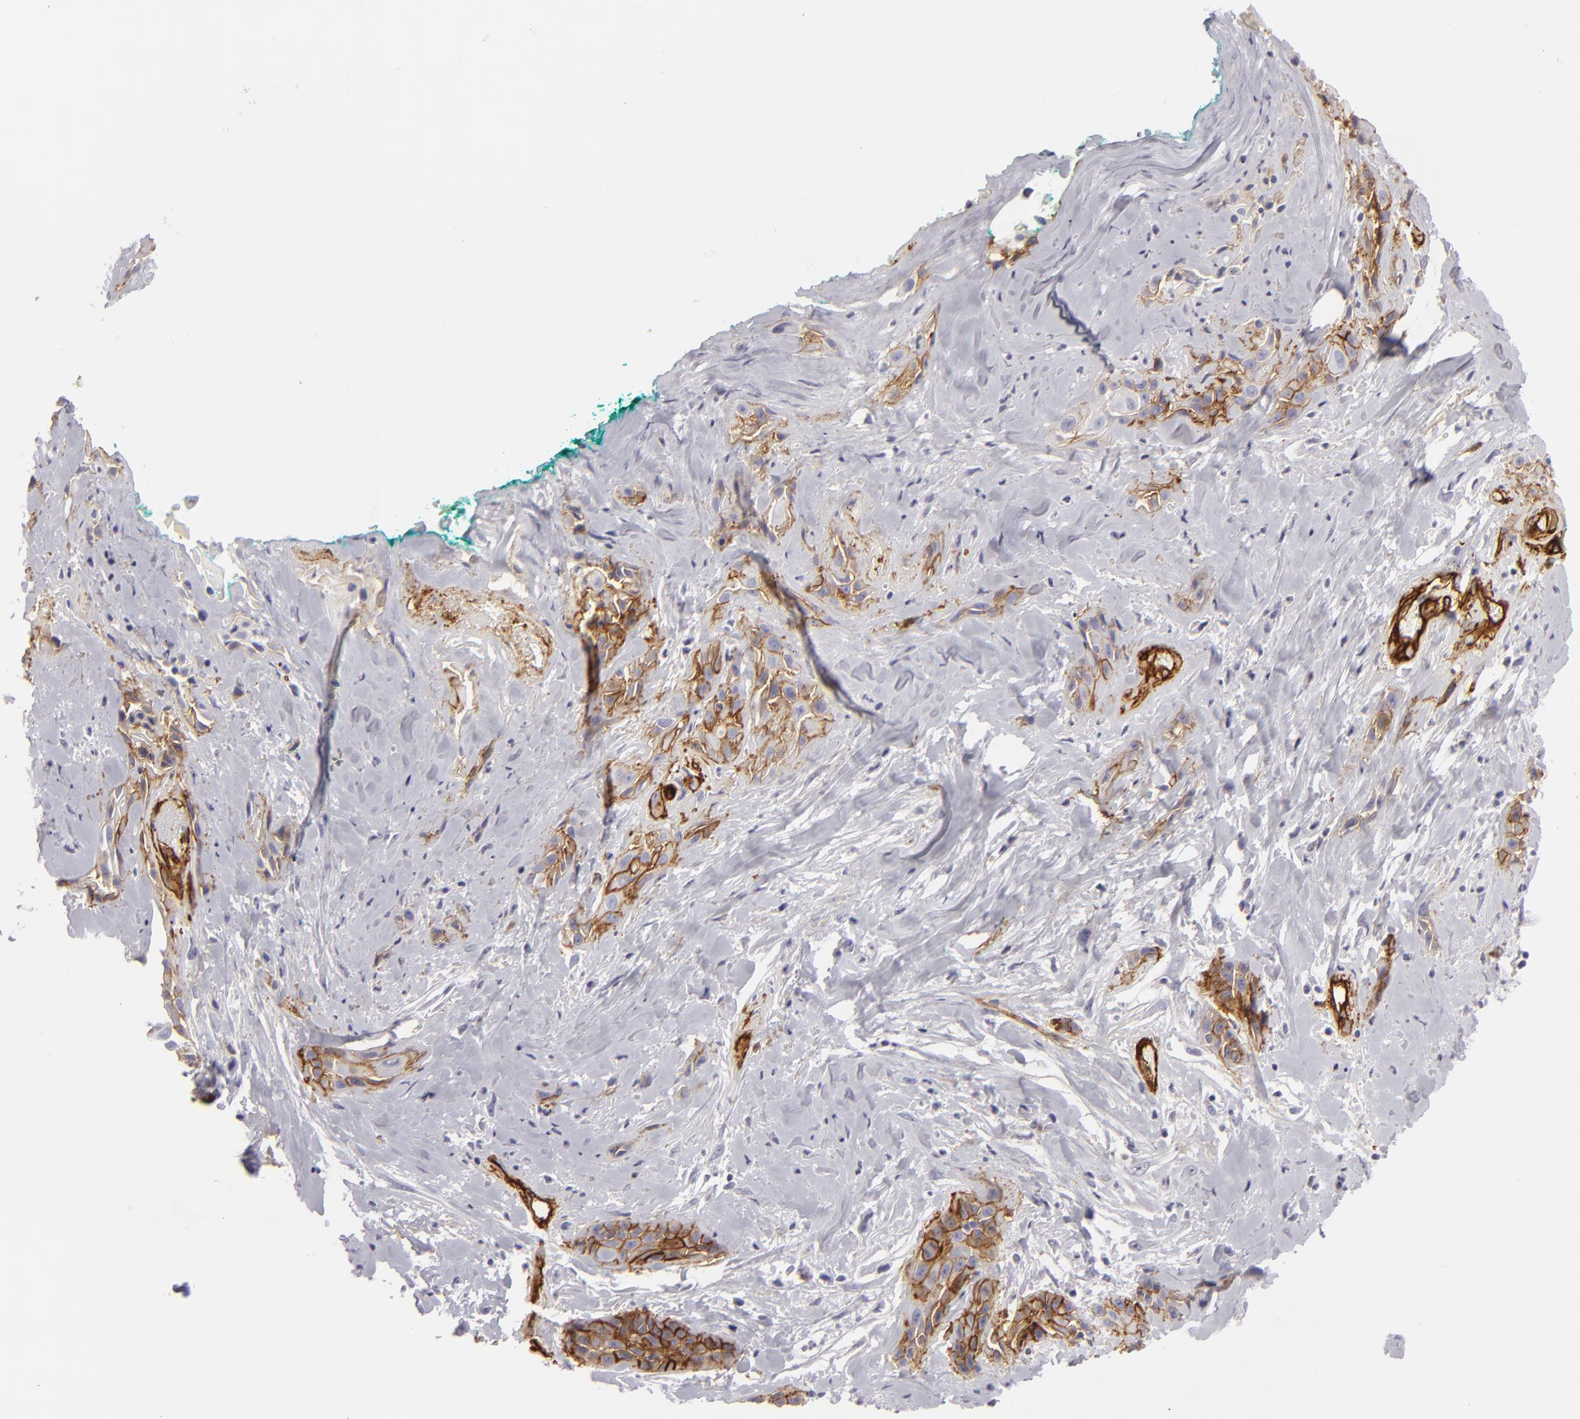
{"staining": {"intensity": "moderate", "quantity": "25%-75%", "location": "cytoplasmic/membranous"}, "tissue": "skin cancer", "cell_type": "Tumor cells", "image_type": "cancer", "snomed": [{"axis": "morphology", "description": "Squamous cell carcinoma, NOS"}, {"axis": "topography", "description": "Skin"}, {"axis": "topography", "description": "Anal"}], "caption": "Immunohistochemical staining of human skin cancer displays medium levels of moderate cytoplasmic/membranous protein staining in about 25%-75% of tumor cells.", "gene": "MCAM", "patient": {"sex": "male", "age": 64}}